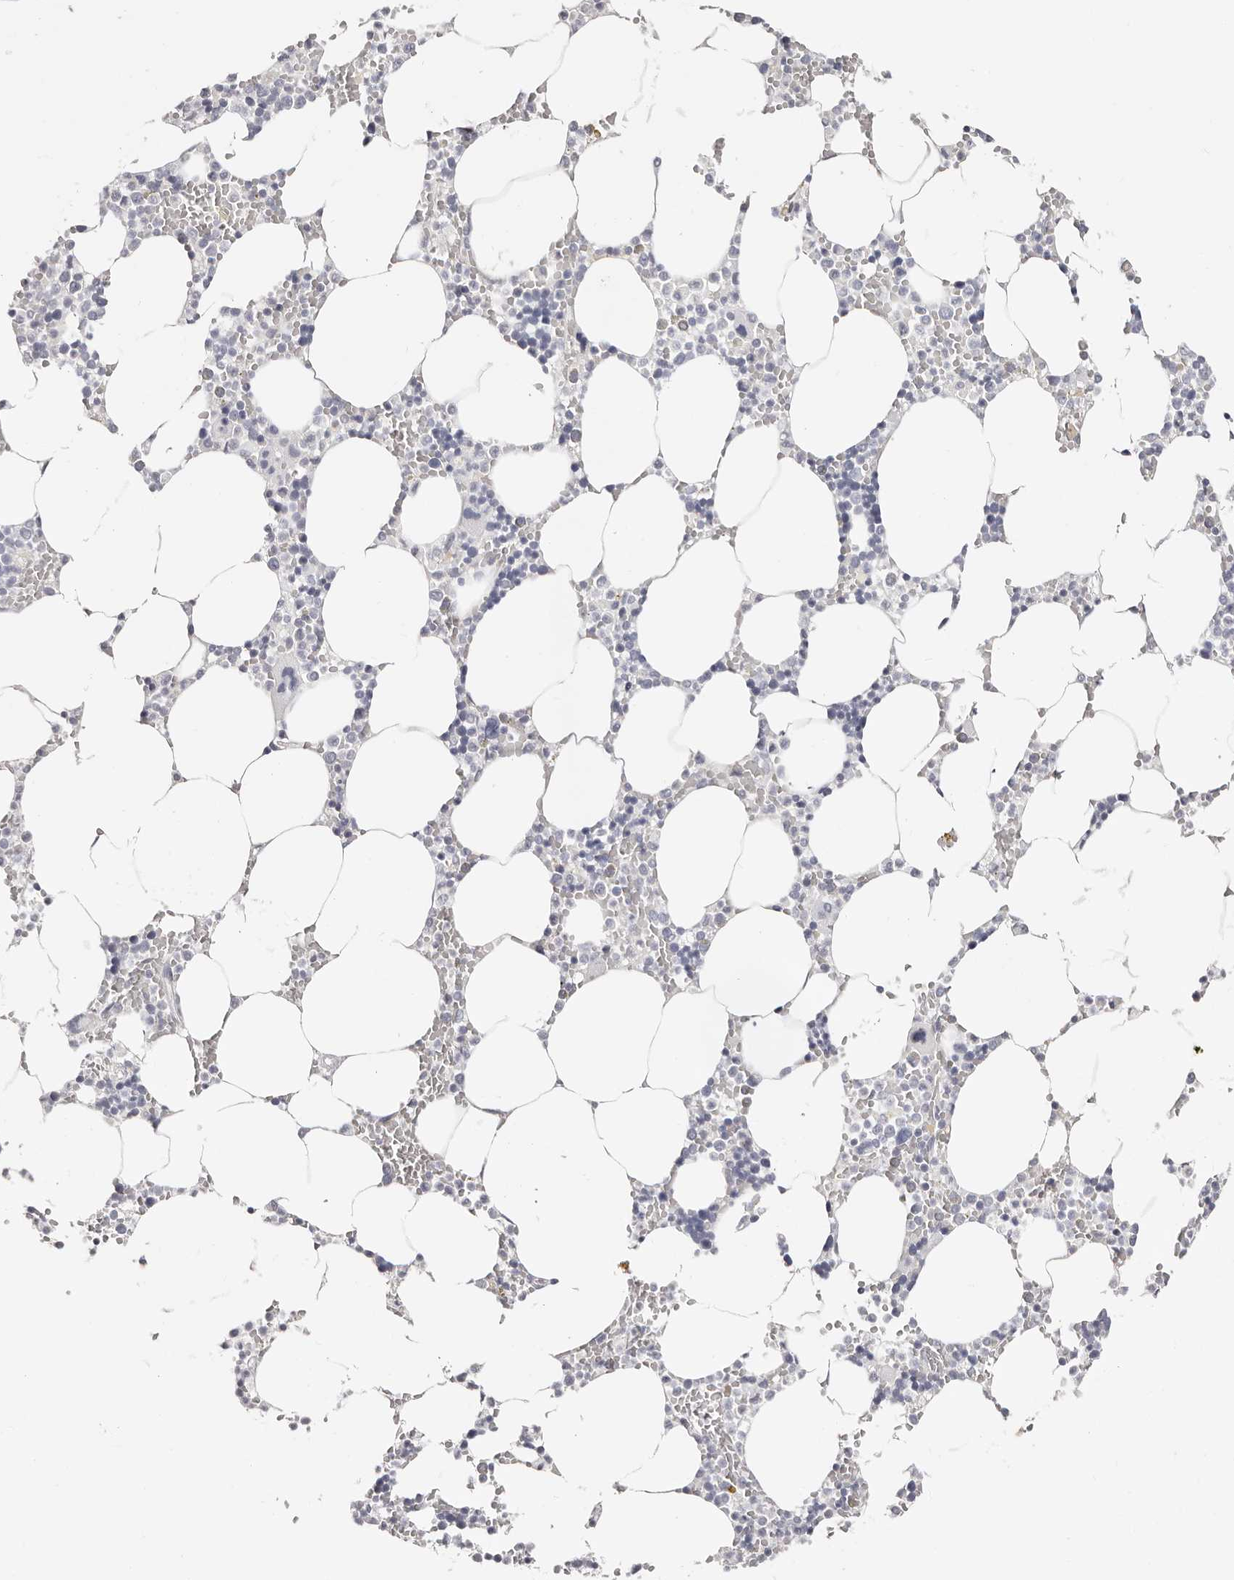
{"staining": {"intensity": "negative", "quantity": "none", "location": "none"}, "tissue": "bone marrow", "cell_type": "Hematopoietic cells", "image_type": "normal", "snomed": [{"axis": "morphology", "description": "Normal tissue, NOS"}, {"axis": "topography", "description": "Bone marrow"}], "caption": "High magnification brightfield microscopy of unremarkable bone marrow stained with DAB (3,3'-diaminobenzidine) (brown) and counterstained with hematoxylin (blue): hematopoietic cells show no significant expression.", "gene": "AKNAD1", "patient": {"sex": "male", "age": 70}}